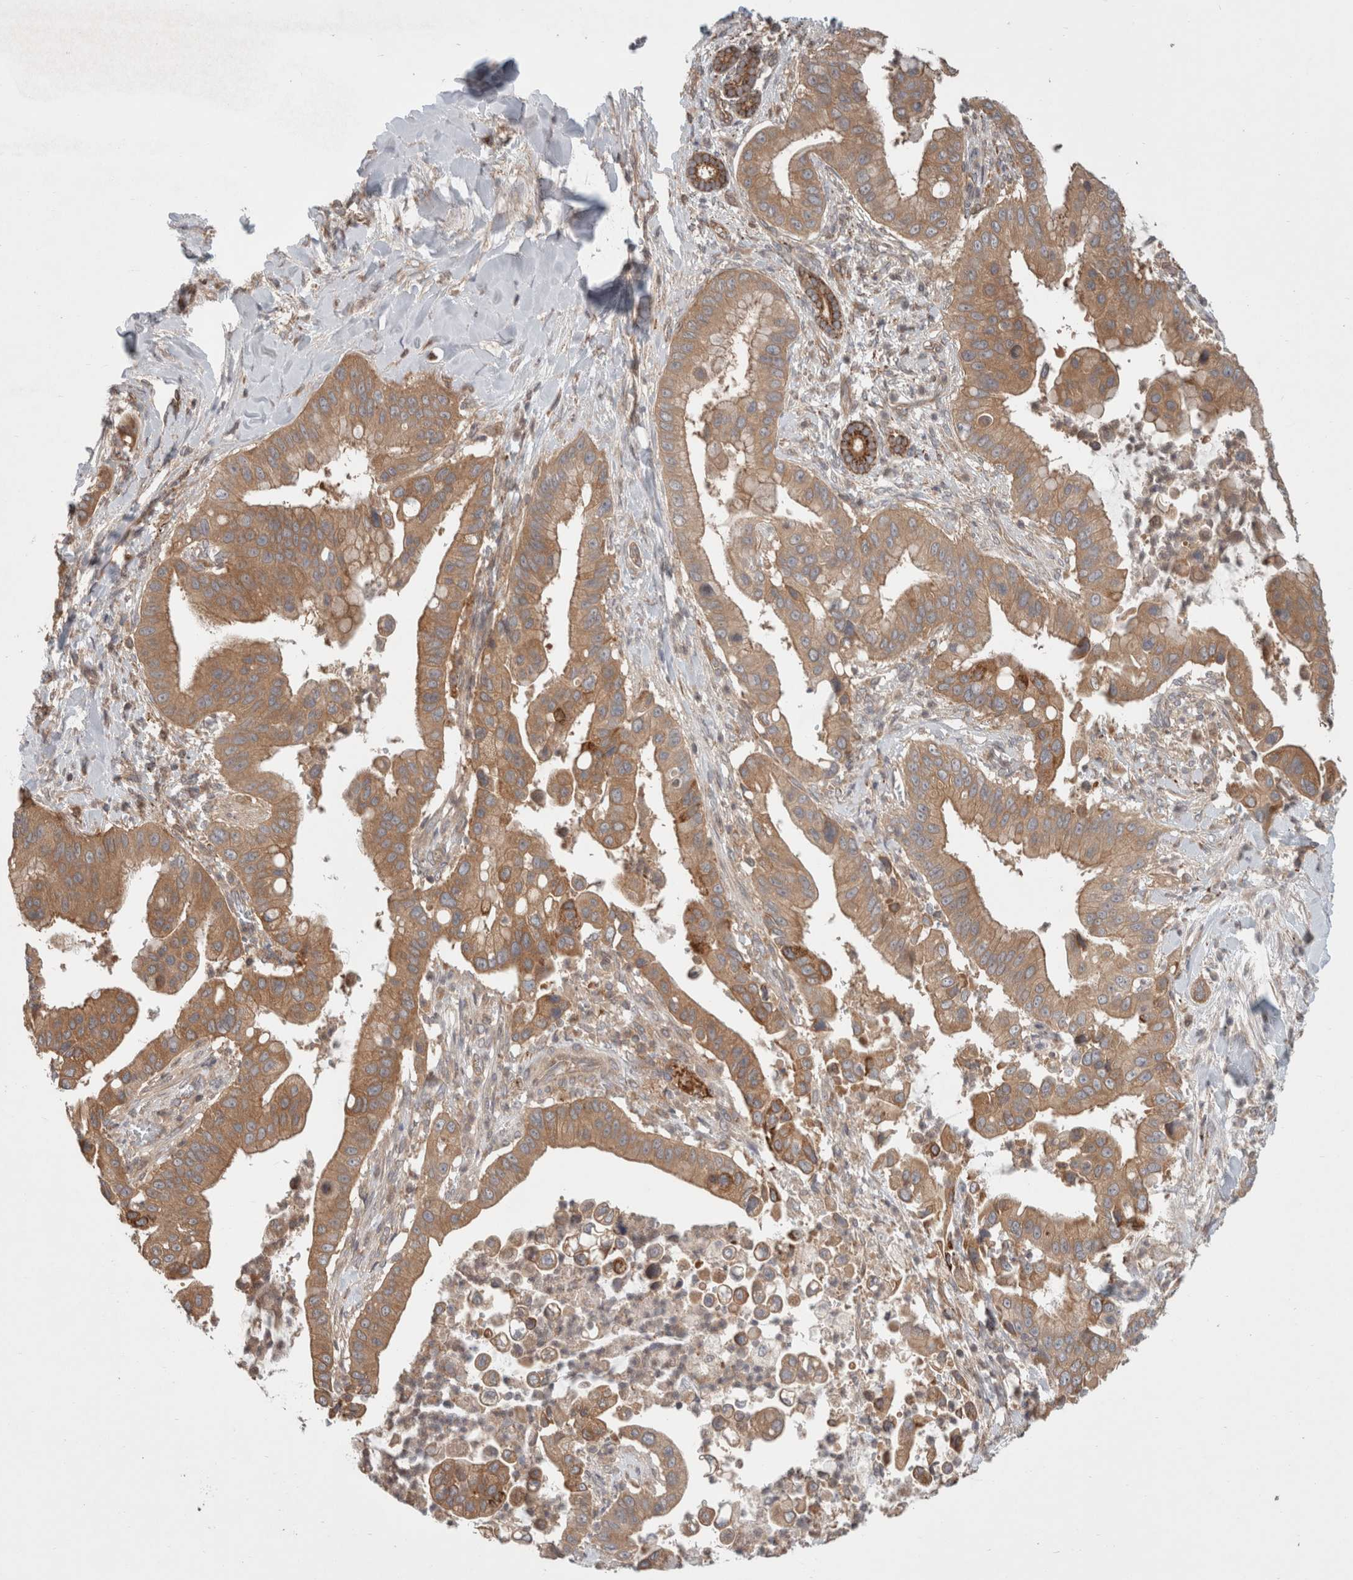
{"staining": {"intensity": "moderate", "quantity": ">75%", "location": "cytoplasmic/membranous"}, "tissue": "liver cancer", "cell_type": "Tumor cells", "image_type": "cancer", "snomed": [{"axis": "morphology", "description": "Cholangiocarcinoma"}, {"axis": "topography", "description": "Liver"}], "caption": "DAB (3,3'-diaminobenzidine) immunohistochemical staining of human liver cancer (cholangiocarcinoma) reveals moderate cytoplasmic/membranous protein staining in approximately >75% of tumor cells.", "gene": "HROB", "patient": {"sex": "female", "age": 54}}